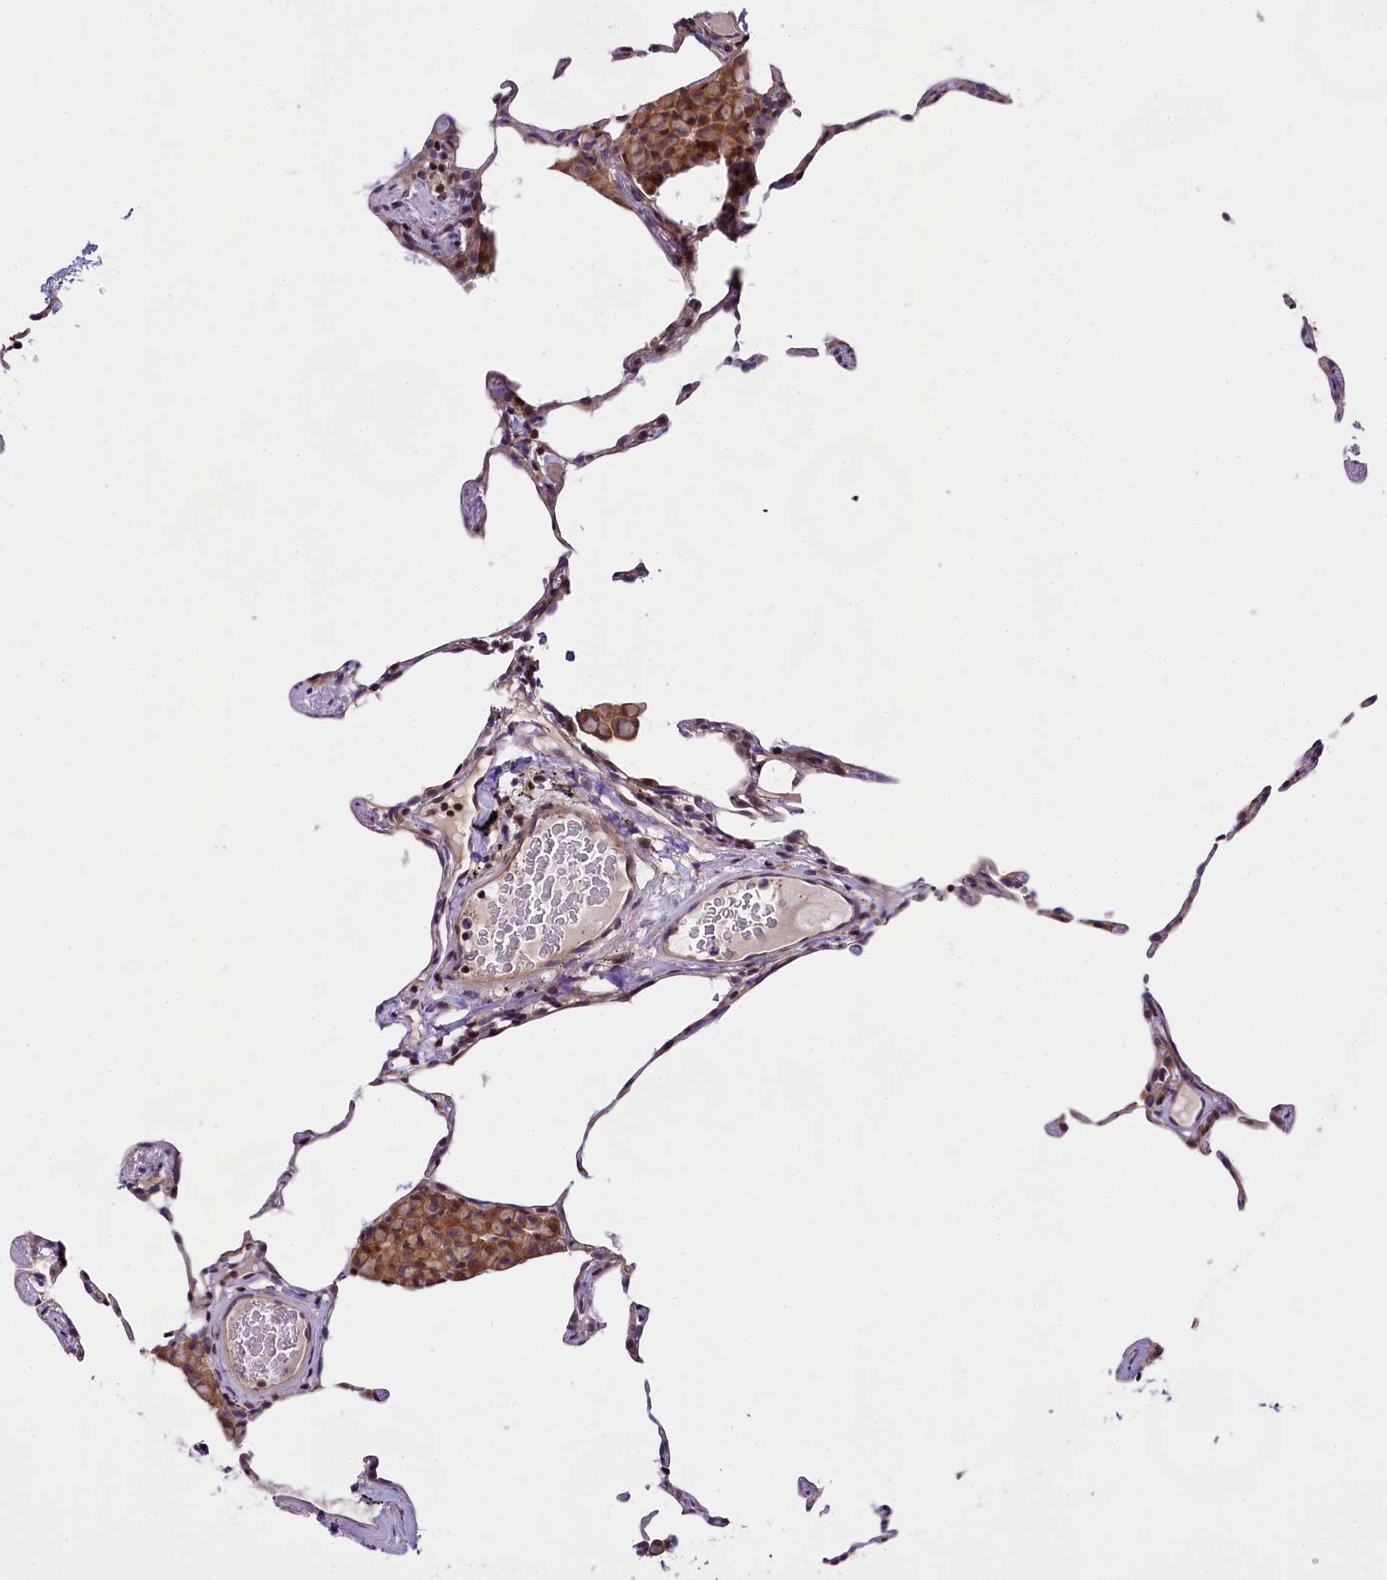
{"staining": {"intensity": "weak", "quantity": "<25%", "location": "nuclear"}, "tissue": "lung", "cell_type": "Alveolar cells", "image_type": "normal", "snomed": [{"axis": "morphology", "description": "Normal tissue, NOS"}, {"axis": "topography", "description": "Lung"}], "caption": "A photomicrograph of lung stained for a protein exhibits no brown staining in alveolar cells. The staining is performed using DAB (3,3'-diaminobenzidine) brown chromogen with nuclei counter-stained in using hematoxylin.", "gene": "SP4", "patient": {"sex": "female", "age": 57}}